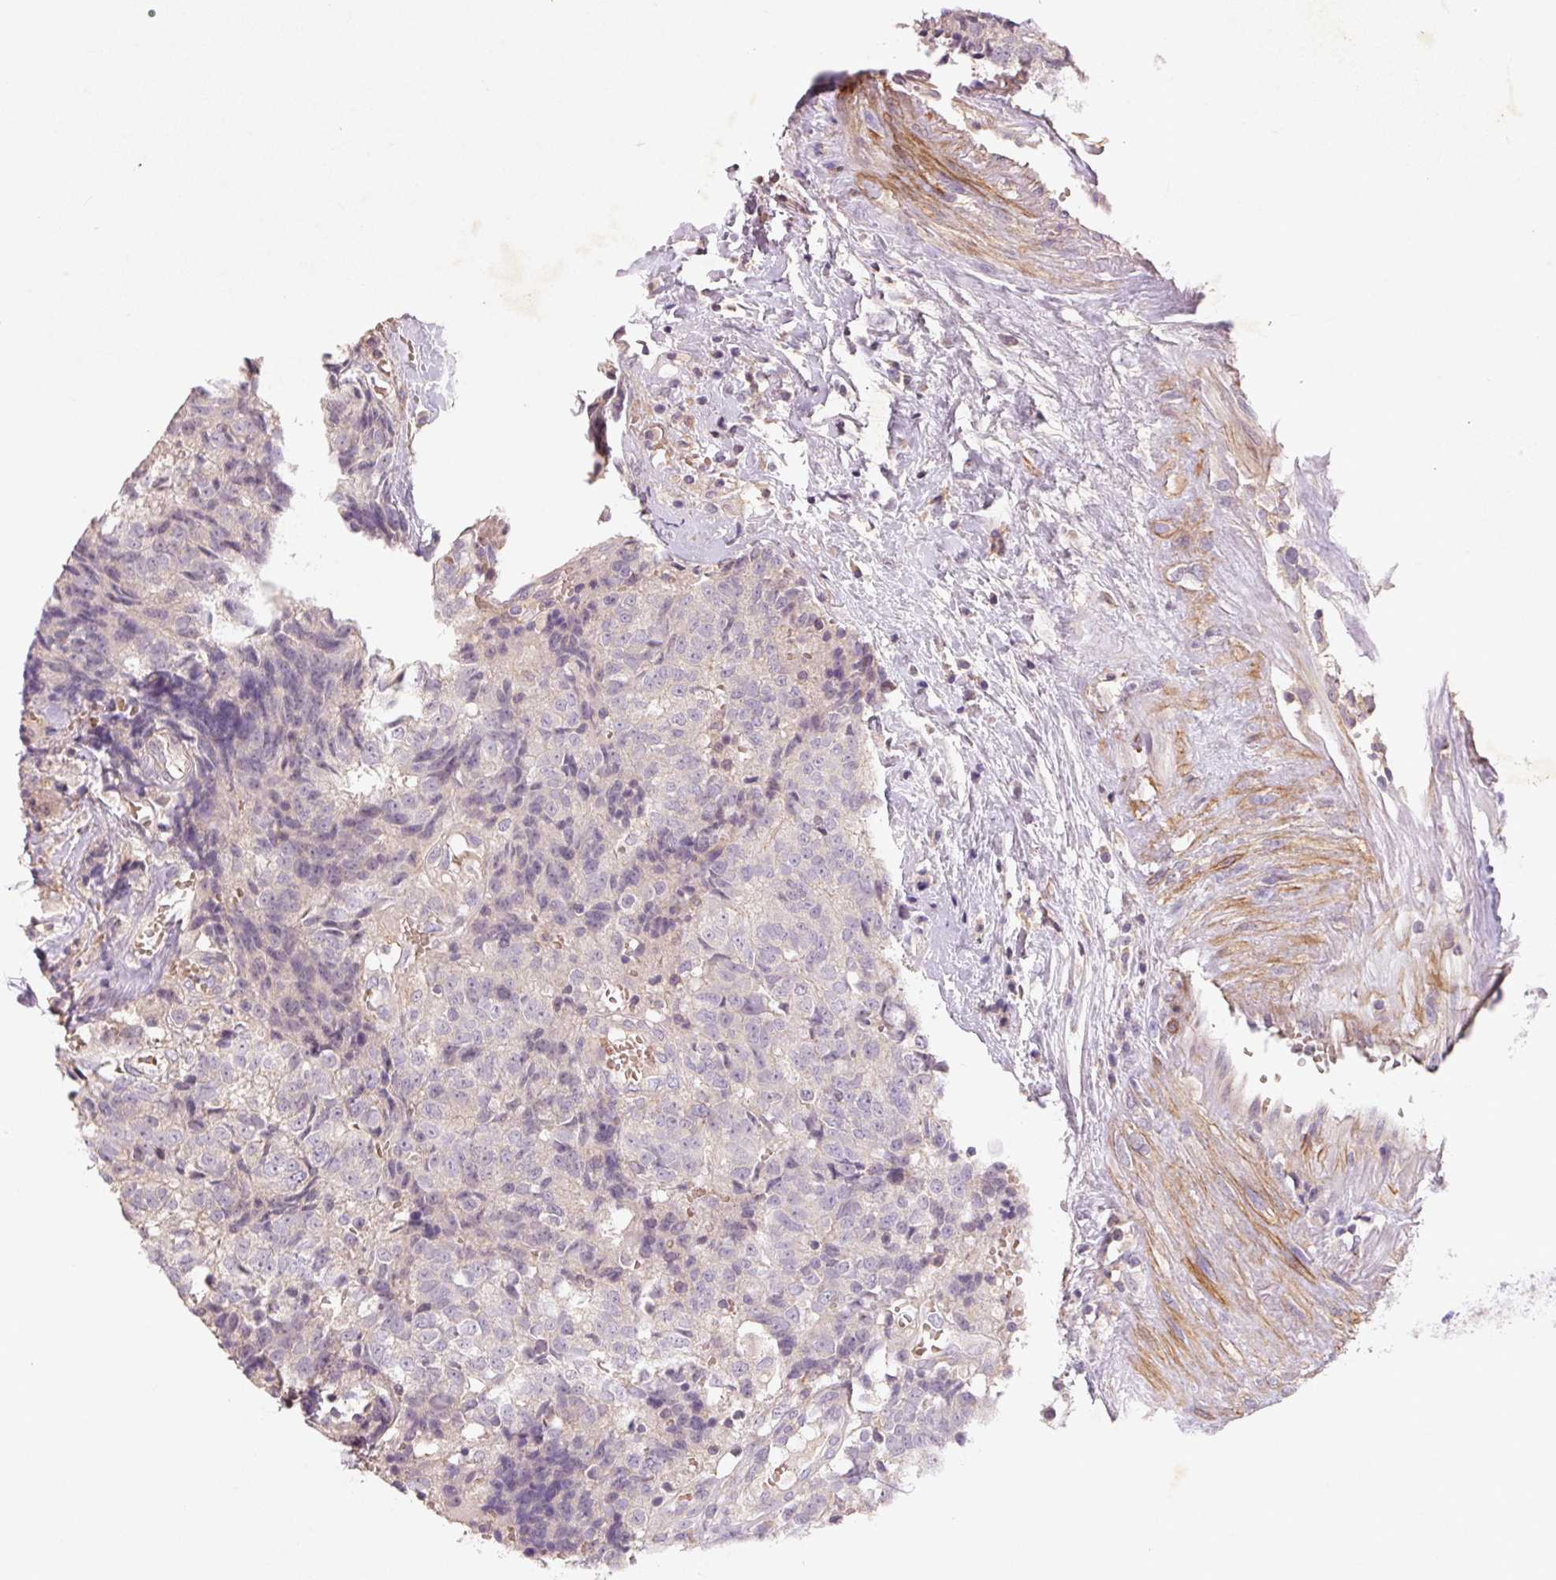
{"staining": {"intensity": "negative", "quantity": "none", "location": "none"}, "tissue": "prostate cancer", "cell_type": "Tumor cells", "image_type": "cancer", "snomed": [{"axis": "morphology", "description": "Adenocarcinoma, High grade"}, {"axis": "topography", "description": "Prostate and seminal vesicle, NOS"}], "caption": "Prostate cancer (adenocarcinoma (high-grade)) stained for a protein using IHC shows no expression tumor cells.", "gene": "KCNK15", "patient": {"sex": "male", "age": 60}}